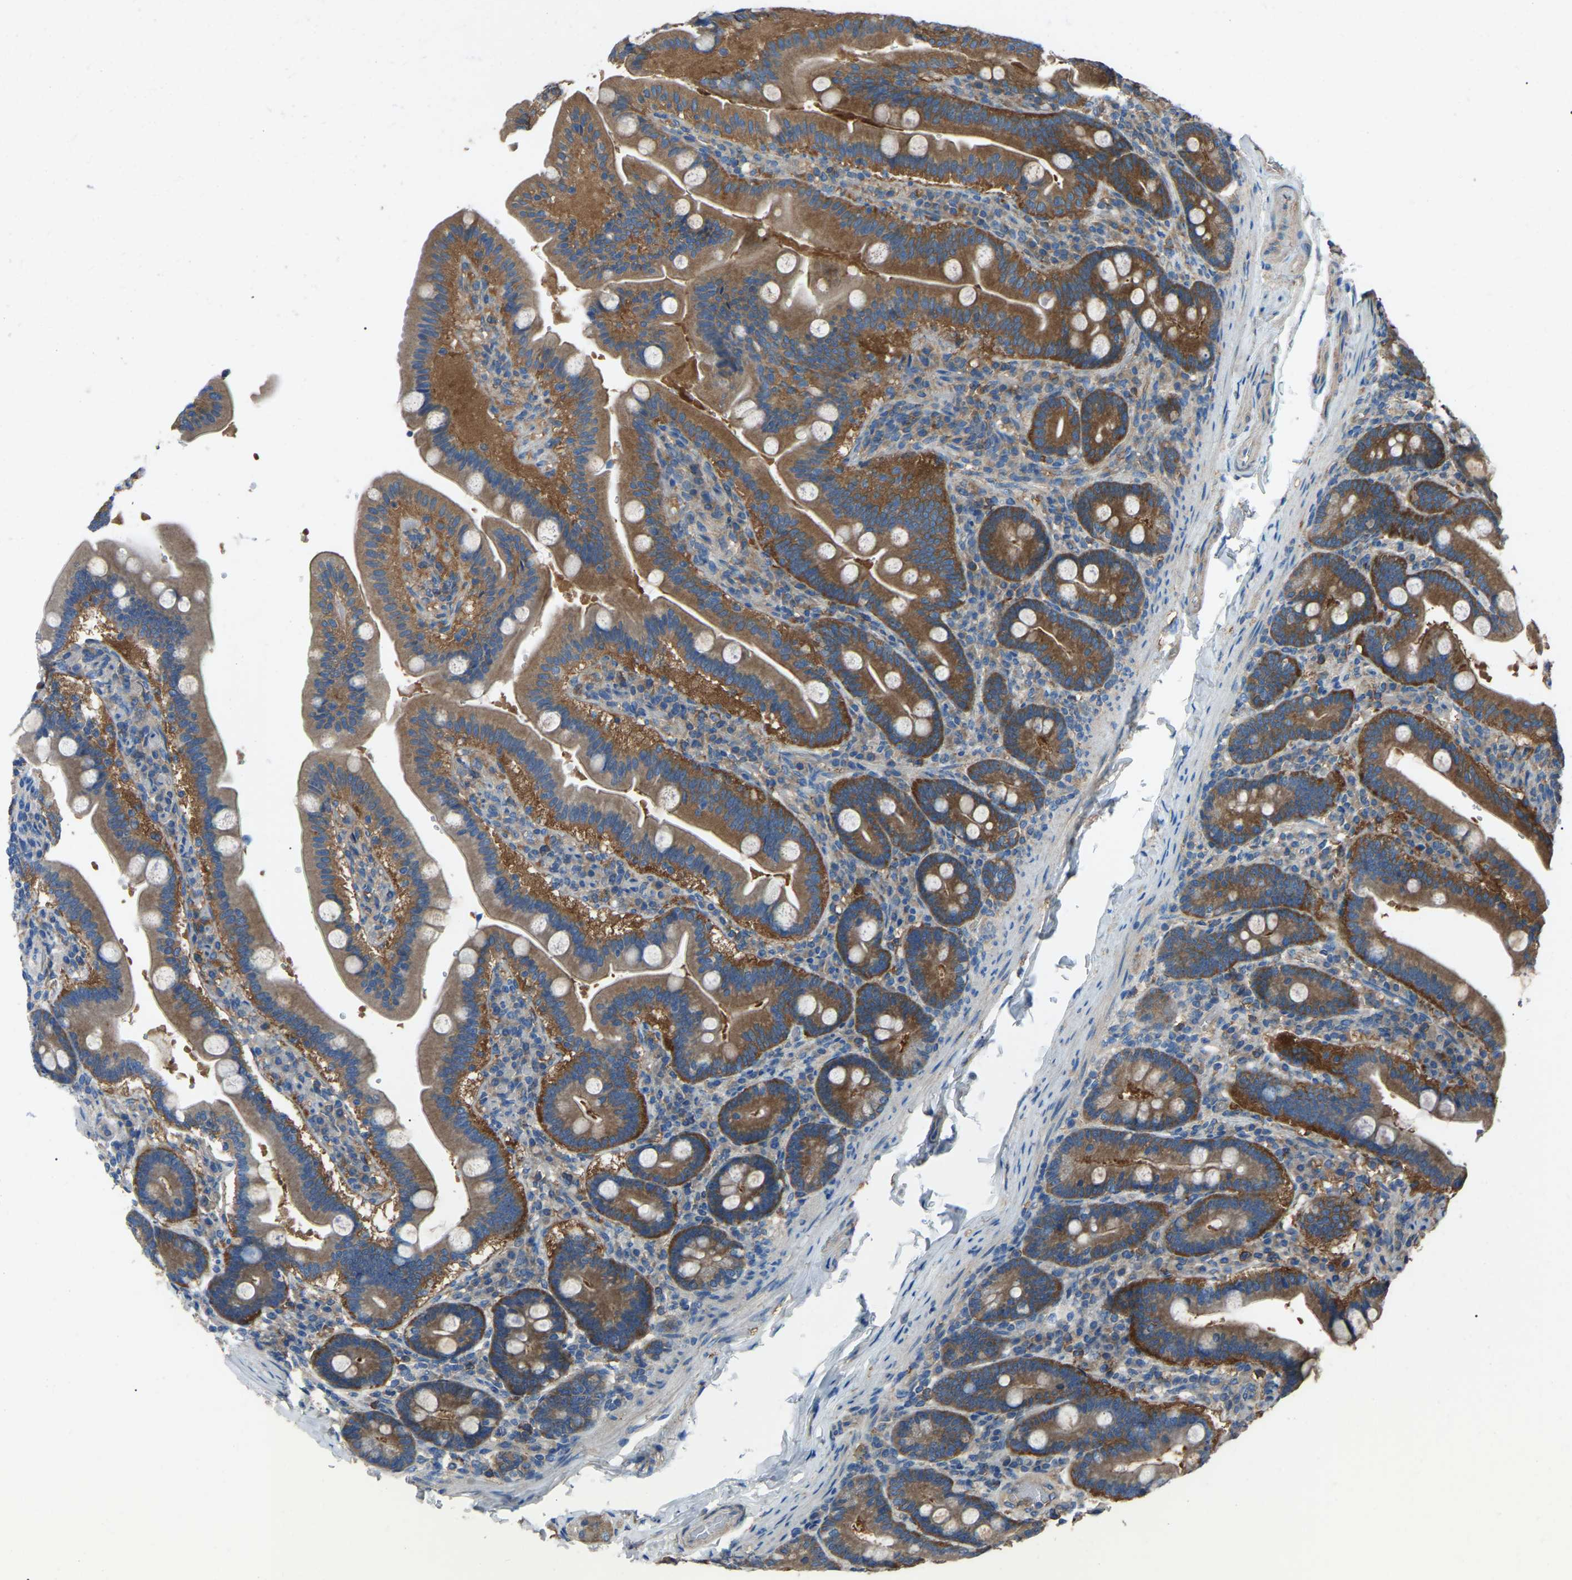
{"staining": {"intensity": "strong", "quantity": ">75%", "location": "cytoplasmic/membranous"}, "tissue": "duodenum", "cell_type": "Glandular cells", "image_type": "normal", "snomed": [{"axis": "morphology", "description": "Normal tissue, NOS"}, {"axis": "topography", "description": "Duodenum"}], "caption": "Duodenum stained with immunohistochemistry (IHC) shows strong cytoplasmic/membranous expression in approximately >75% of glandular cells.", "gene": "AIMP1", "patient": {"sex": "male", "age": 54}}